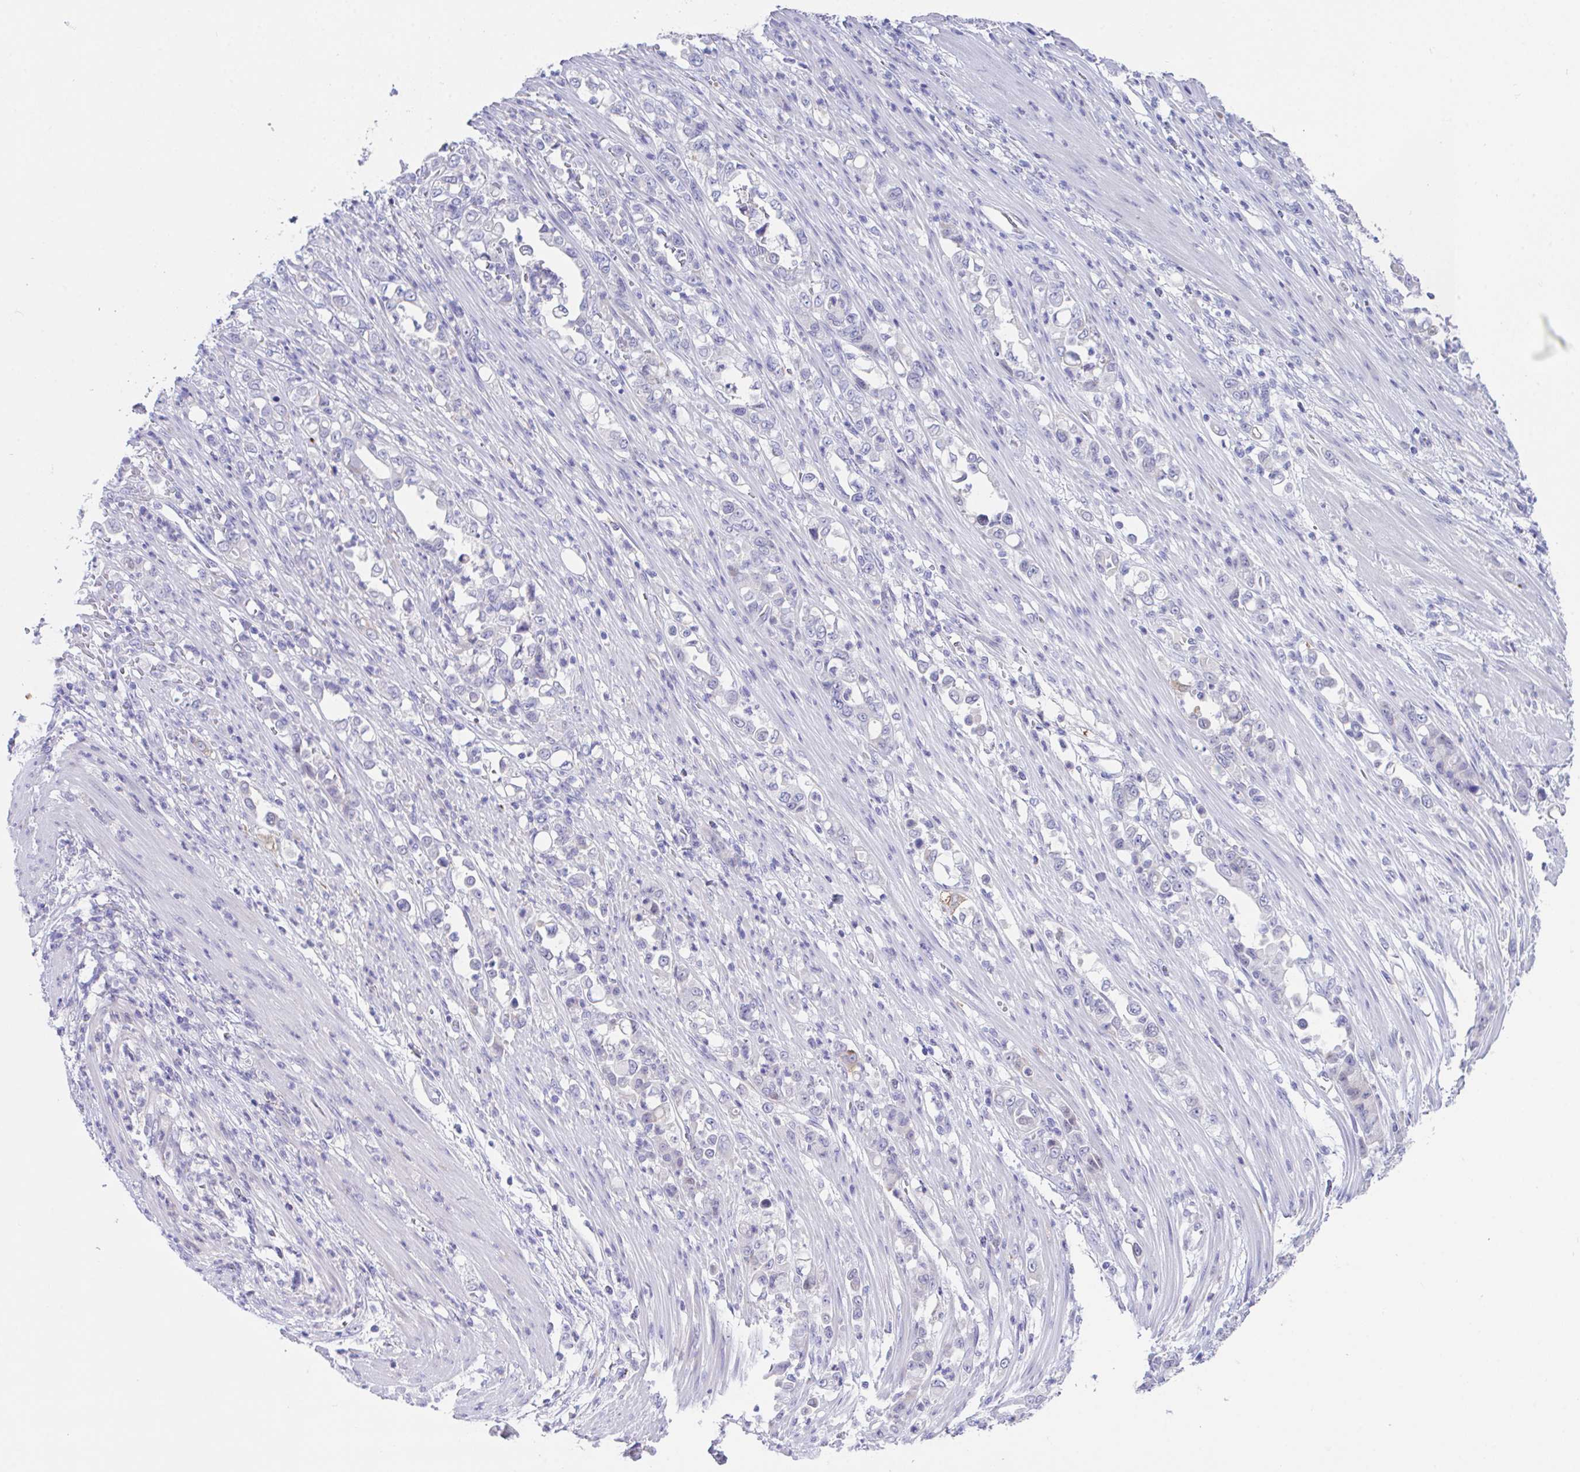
{"staining": {"intensity": "negative", "quantity": "none", "location": "none"}, "tissue": "stomach cancer", "cell_type": "Tumor cells", "image_type": "cancer", "snomed": [{"axis": "morphology", "description": "Normal tissue, NOS"}, {"axis": "morphology", "description": "Adenocarcinoma, NOS"}, {"axis": "topography", "description": "Stomach"}], "caption": "A photomicrograph of human stomach adenocarcinoma is negative for staining in tumor cells.", "gene": "HOXB4", "patient": {"sex": "female", "age": 79}}